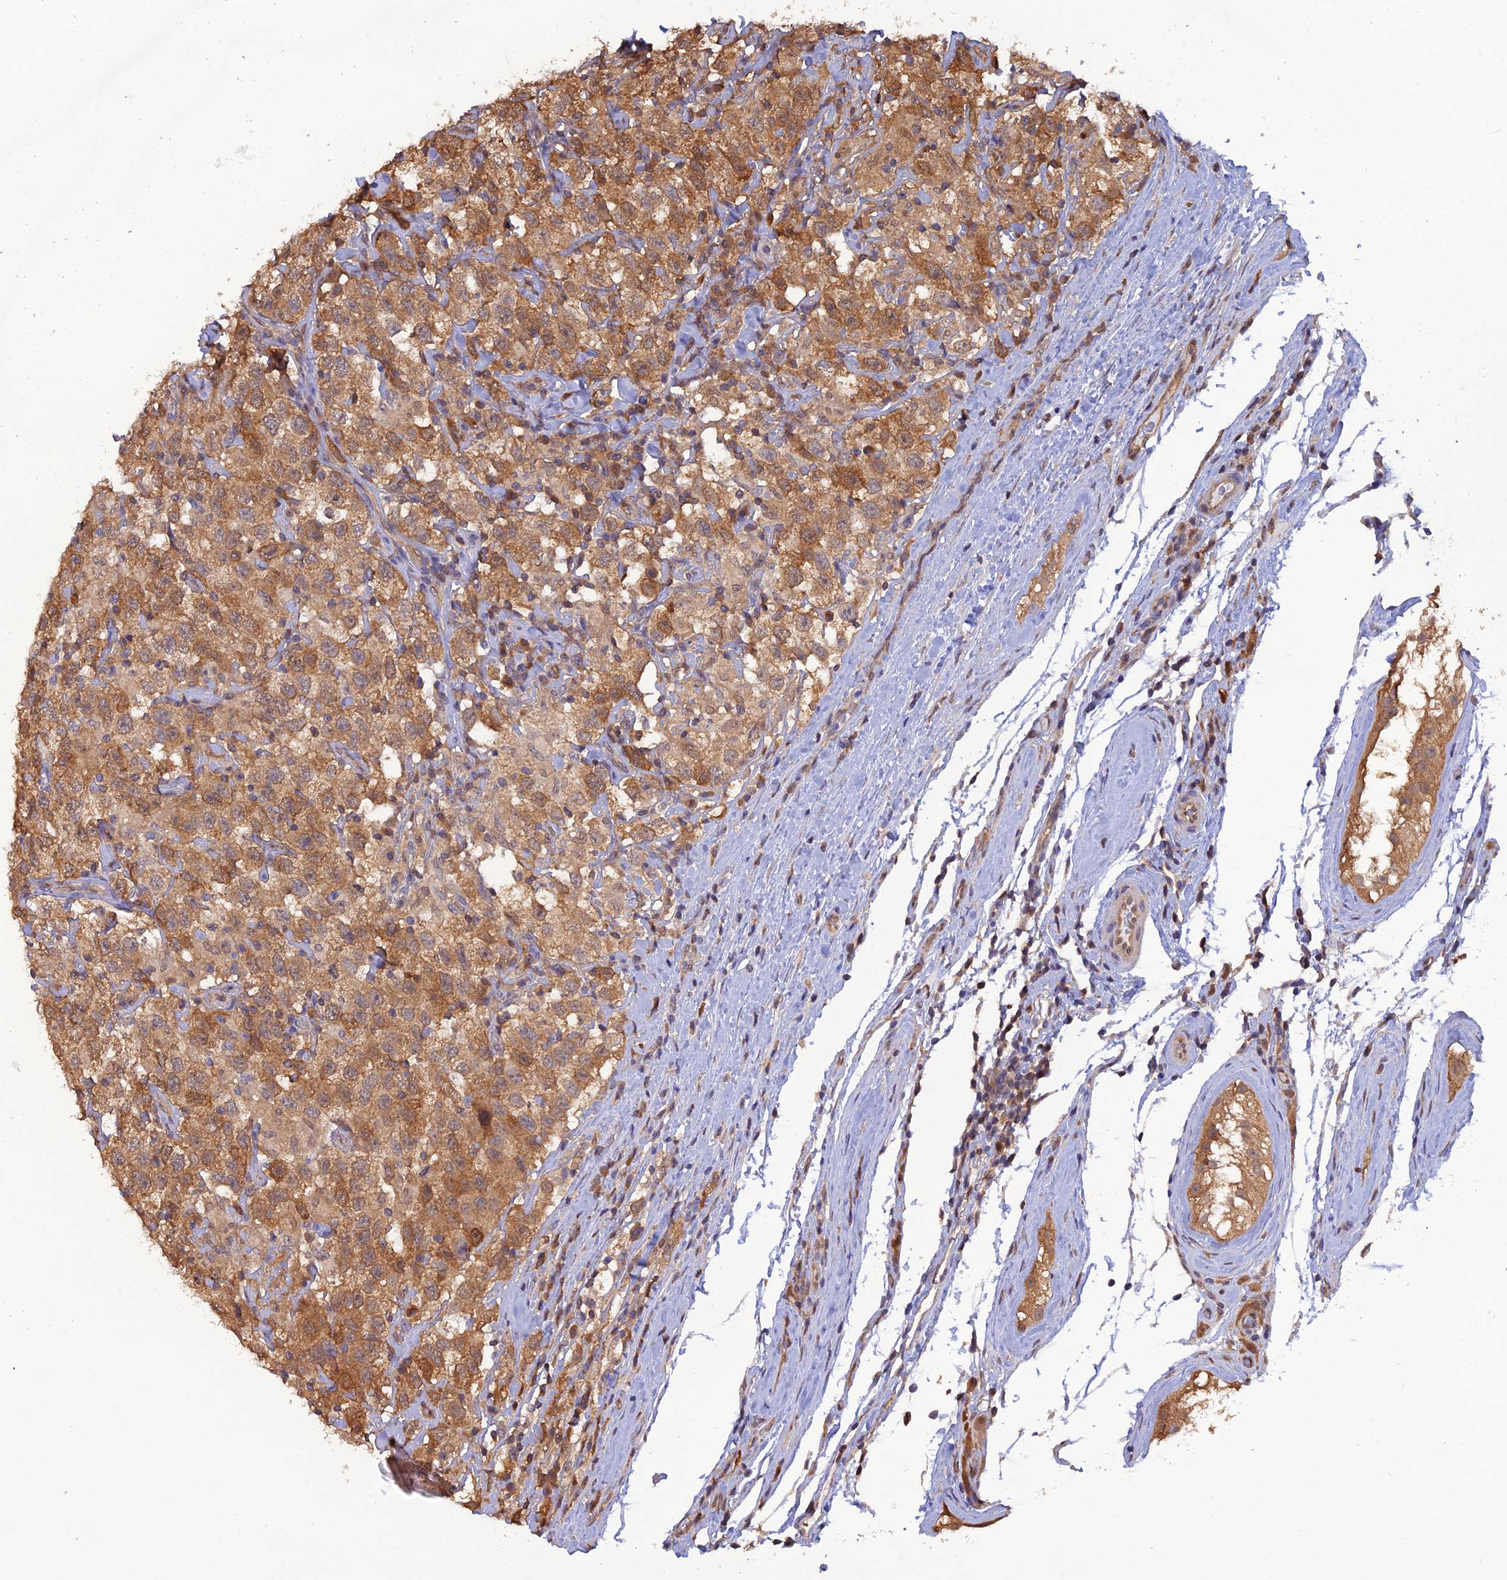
{"staining": {"intensity": "moderate", "quantity": ">75%", "location": "cytoplasmic/membranous"}, "tissue": "testis cancer", "cell_type": "Tumor cells", "image_type": "cancer", "snomed": [{"axis": "morphology", "description": "Seminoma, NOS"}, {"axis": "topography", "description": "Testis"}], "caption": "Immunohistochemical staining of testis cancer (seminoma) reveals moderate cytoplasmic/membranous protein expression in about >75% of tumor cells.", "gene": "HINT1", "patient": {"sex": "male", "age": 41}}